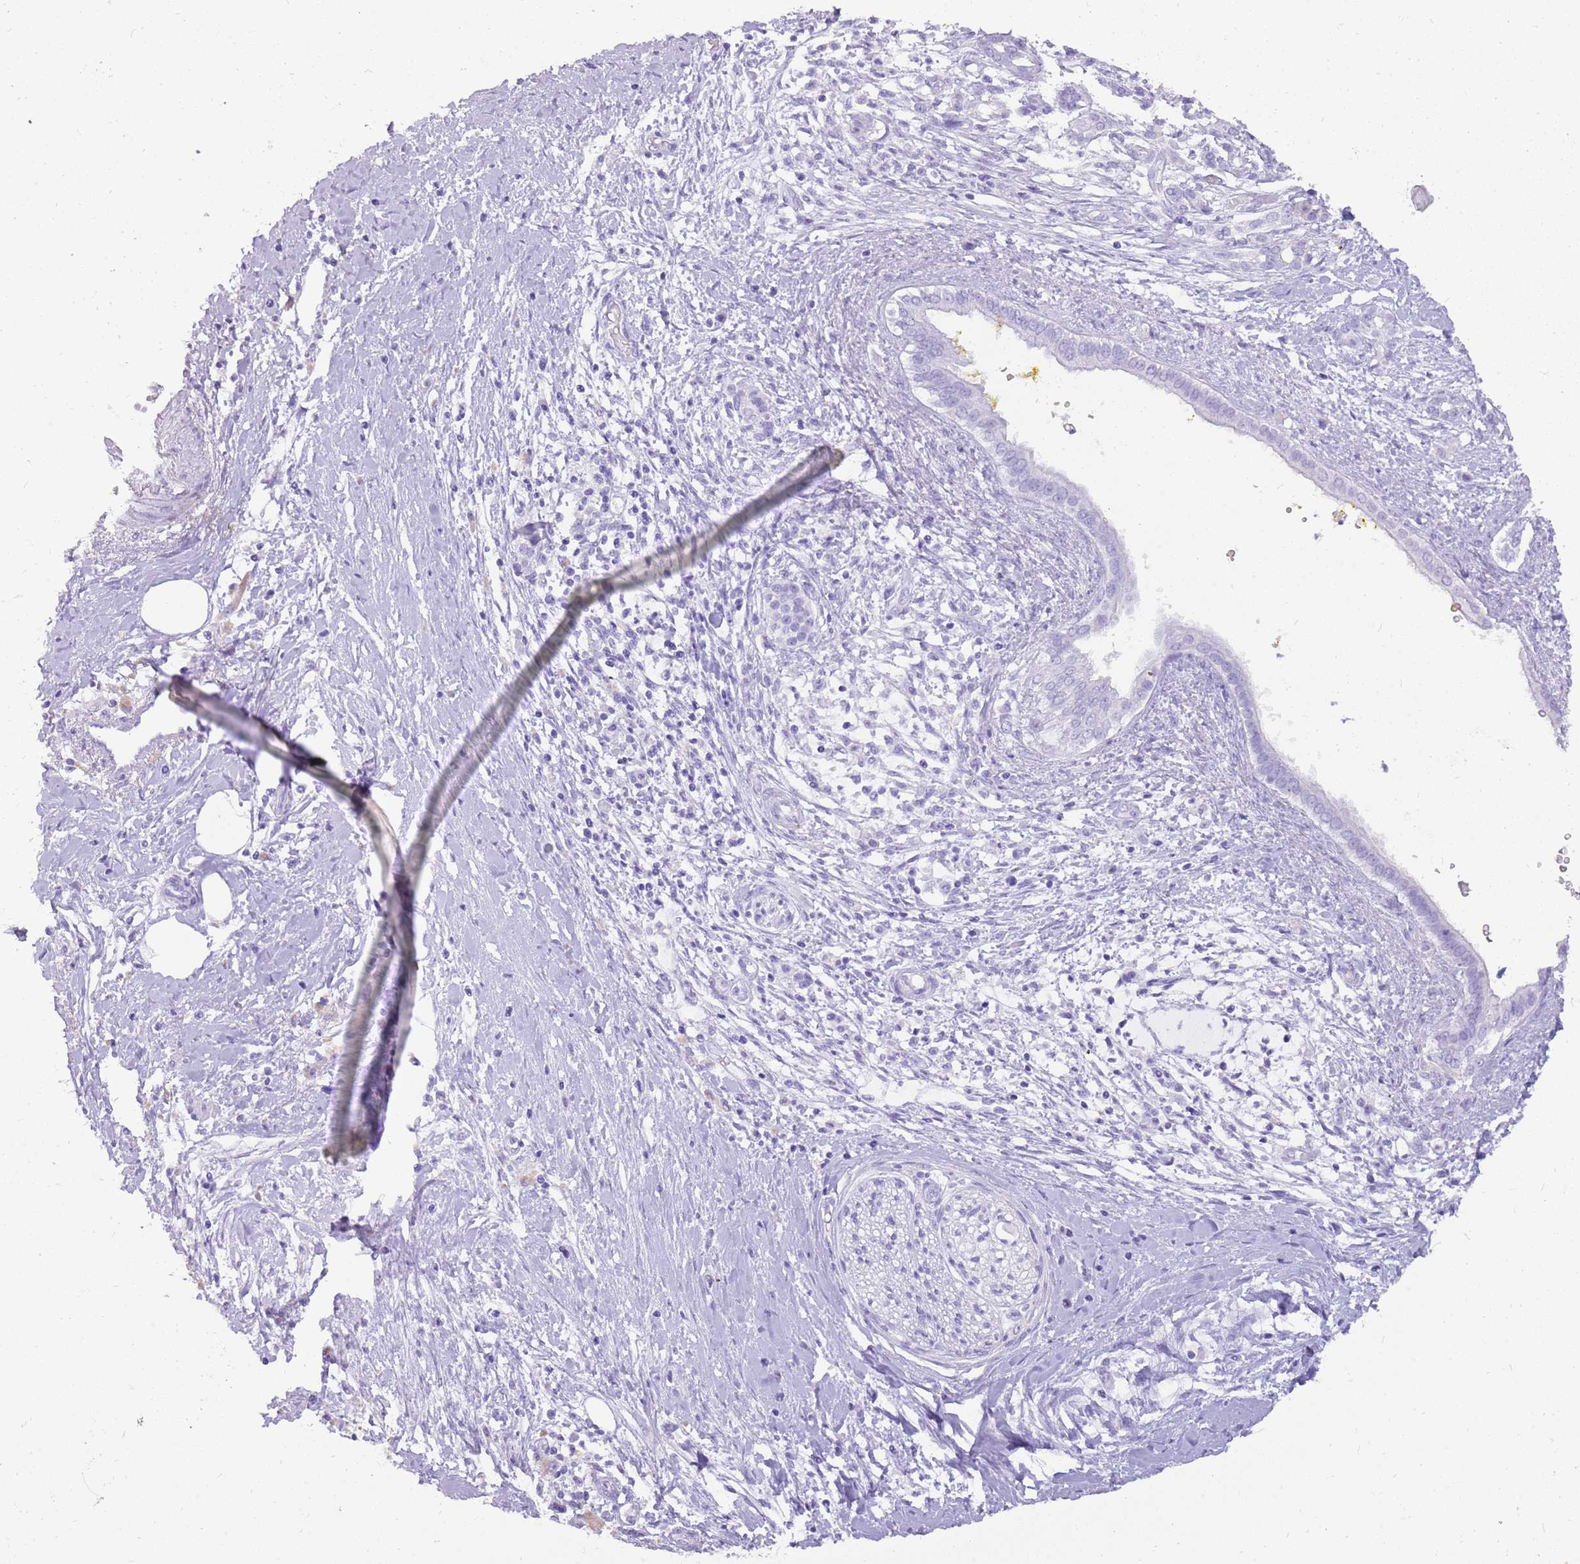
{"staining": {"intensity": "negative", "quantity": "none", "location": "none"}, "tissue": "pancreatic cancer", "cell_type": "Tumor cells", "image_type": "cancer", "snomed": [{"axis": "morphology", "description": "Adenocarcinoma, NOS"}, {"axis": "topography", "description": "Pancreas"}], "caption": "Immunohistochemistry (IHC) of pancreatic cancer demonstrates no staining in tumor cells. The staining was performed using DAB (3,3'-diaminobenzidine) to visualize the protein expression in brown, while the nuclei were stained in blue with hematoxylin (Magnification: 20x).", "gene": "NBPF3", "patient": {"sex": "male", "age": 58}}